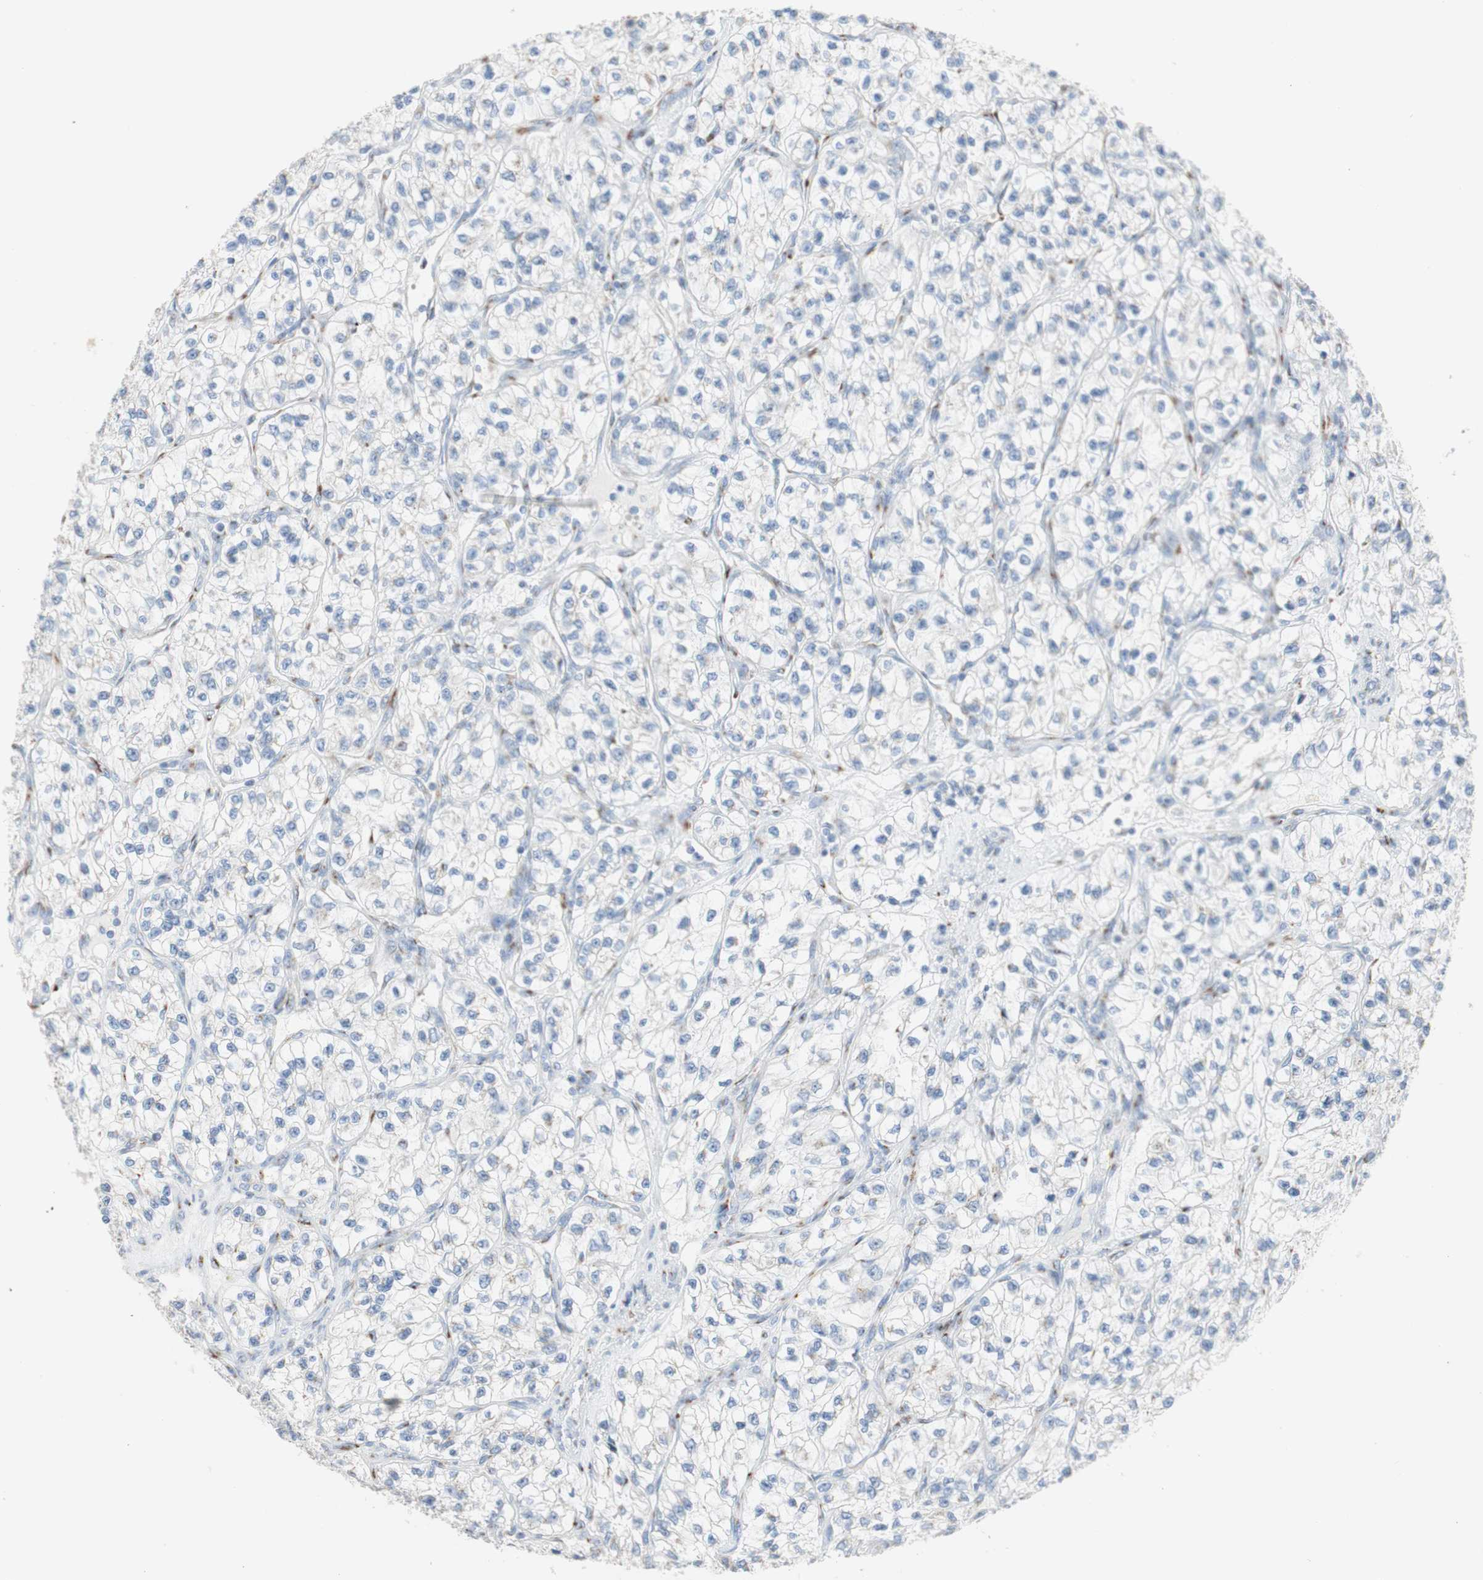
{"staining": {"intensity": "negative", "quantity": "none", "location": "none"}, "tissue": "renal cancer", "cell_type": "Tumor cells", "image_type": "cancer", "snomed": [{"axis": "morphology", "description": "Adenocarcinoma, NOS"}, {"axis": "topography", "description": "Kidney"}], "caption": "There is no significant staining in tumor cells of renal cancer. Brightfield microscopy of immunohistochemistry (IHC) stained with DAB (brown) and hematoxylin (blue), captured at high magnification.", "gene": "MANEA", "patient": {"sex": "female", "age": 57}}